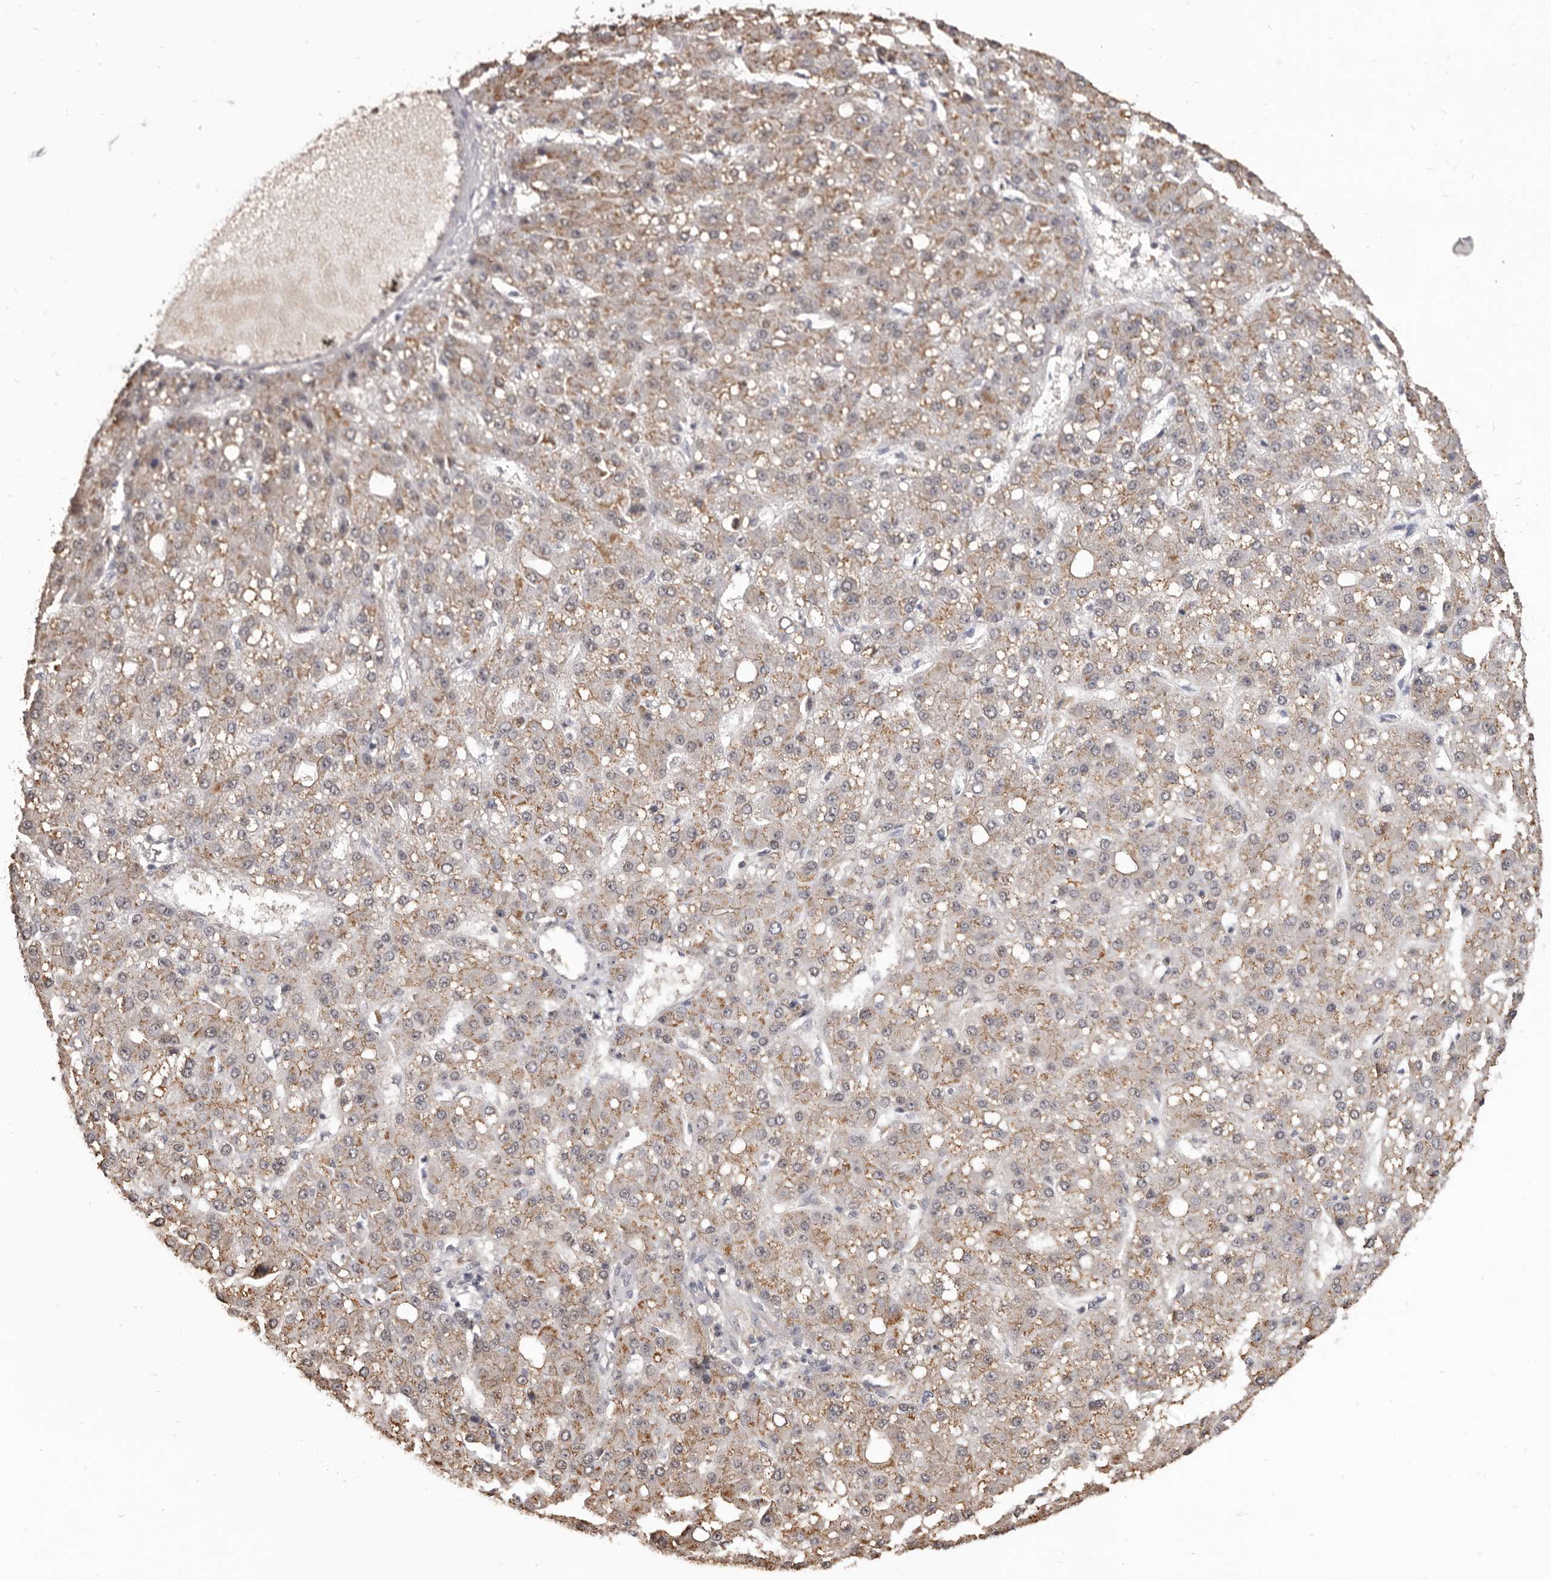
{"staining": {"intensity": "moderate", "quantity": ">75%", "location": "cytoplasmic/membranous"}, "tissue": "liver cancer", "cell_type": "Tumor cells", "image_type": "cancer", "snomed": [{"axis": "morphology", "description": "Carcinoma, Hepatocellular, NOS"}, {"axis": "topography", "description": "Liver"}], "caption": "This is a histology image of IHC staining of liver cancer (hepatocellular carcinoma), which shows moderate positivity in the cytoplasmic/membranous of tumor cells.", "gene": "CGN", "patient": {"sex": "male", "age": 67}}